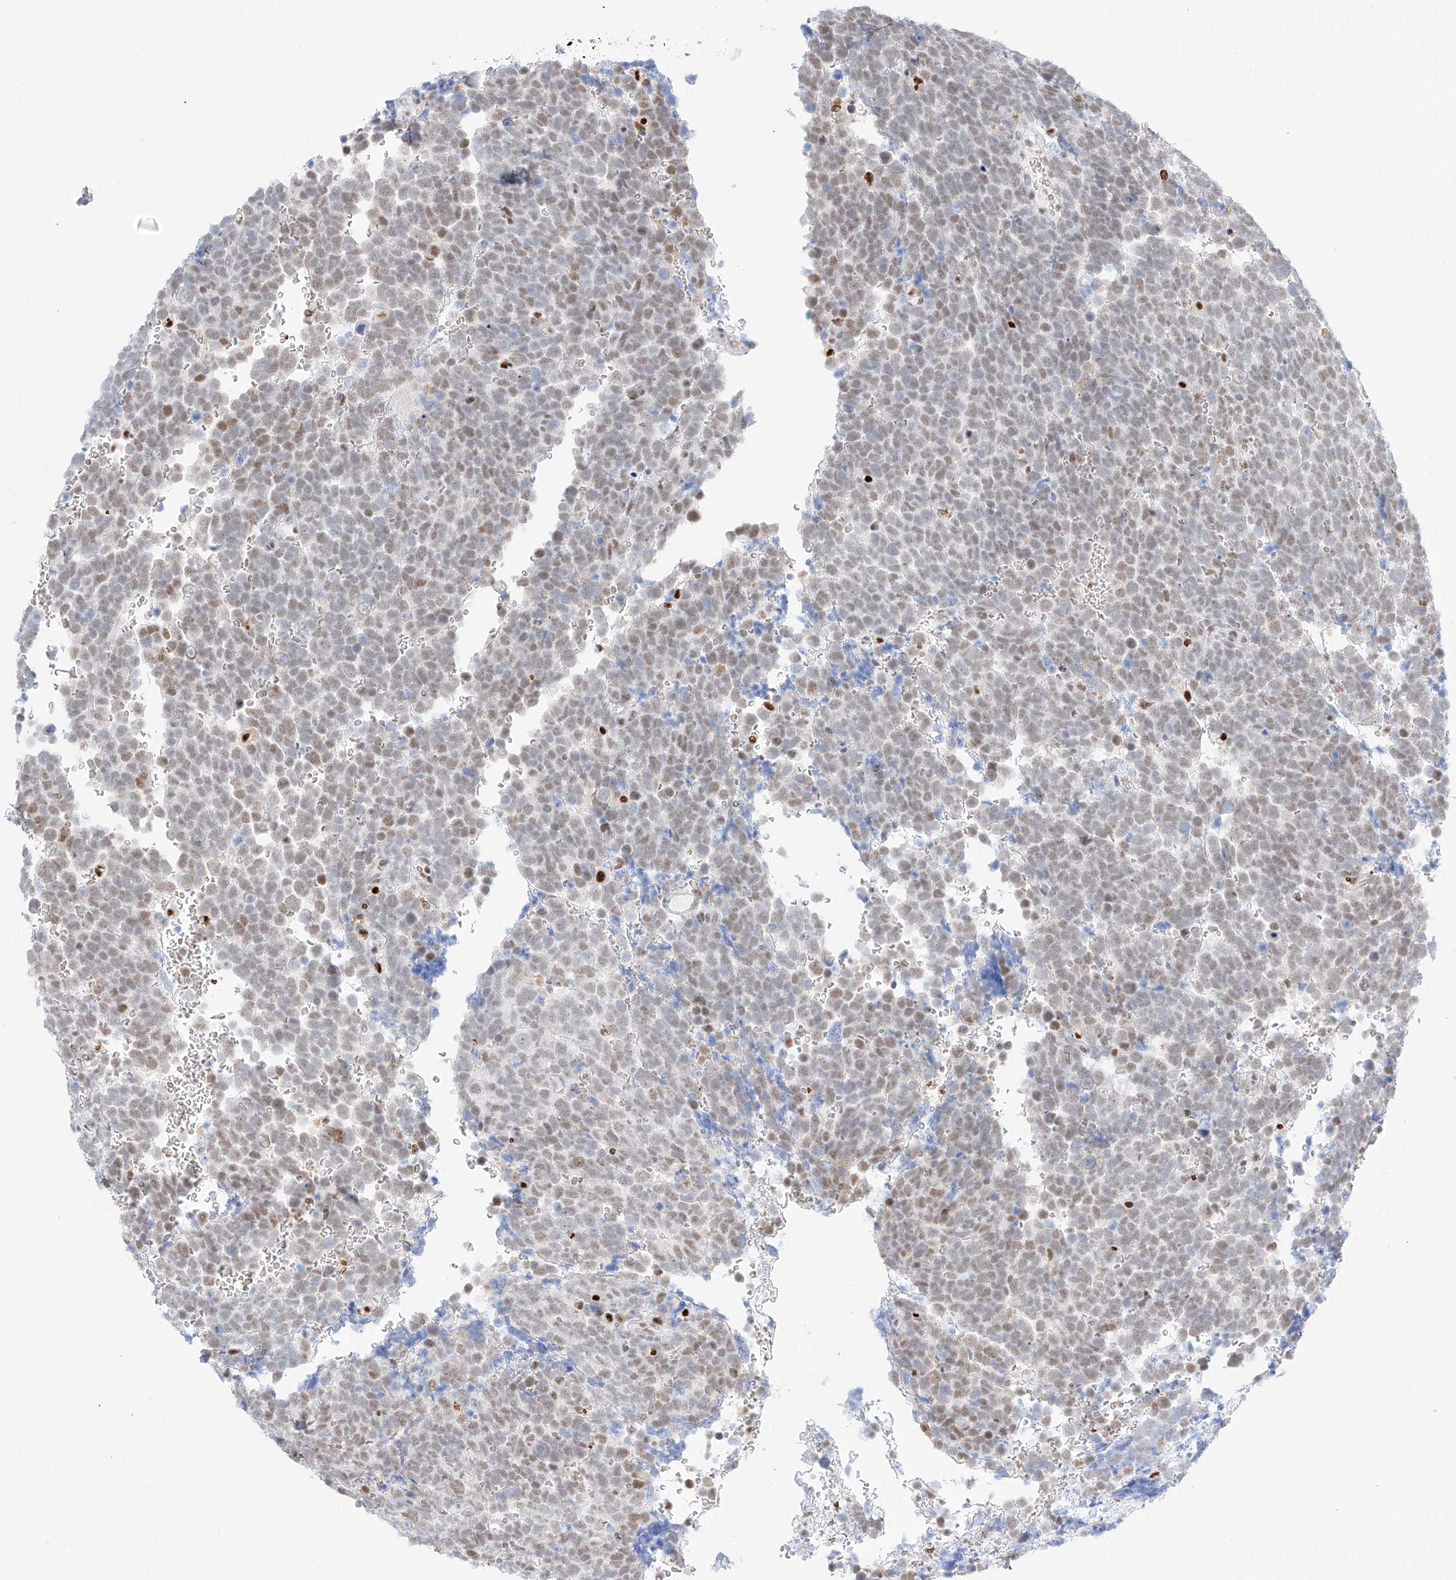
{"staining": {"intensity": "moderate", "quantity": "<25%", "location": "nuclear"}, "tissue": "urothelial cancer", "cell_type": "Tumor cells", "image_type": "cancer", "snomed": [{"axis": "morphology", "description": "Urothelial carcinoma, High grade"}, {"axis": "topography", "description": "Urinary bladder"}], "caption": "Urothelial cancer tissue reveals moderate nuclear staining in approximately <25% of tumor cells (Stains: DAB in brown, nuclei in blue, Microscopy: brightfield microscopy at high magnification).", "gene": "APIP", "patient": {"sex": "female", "age": 82}}